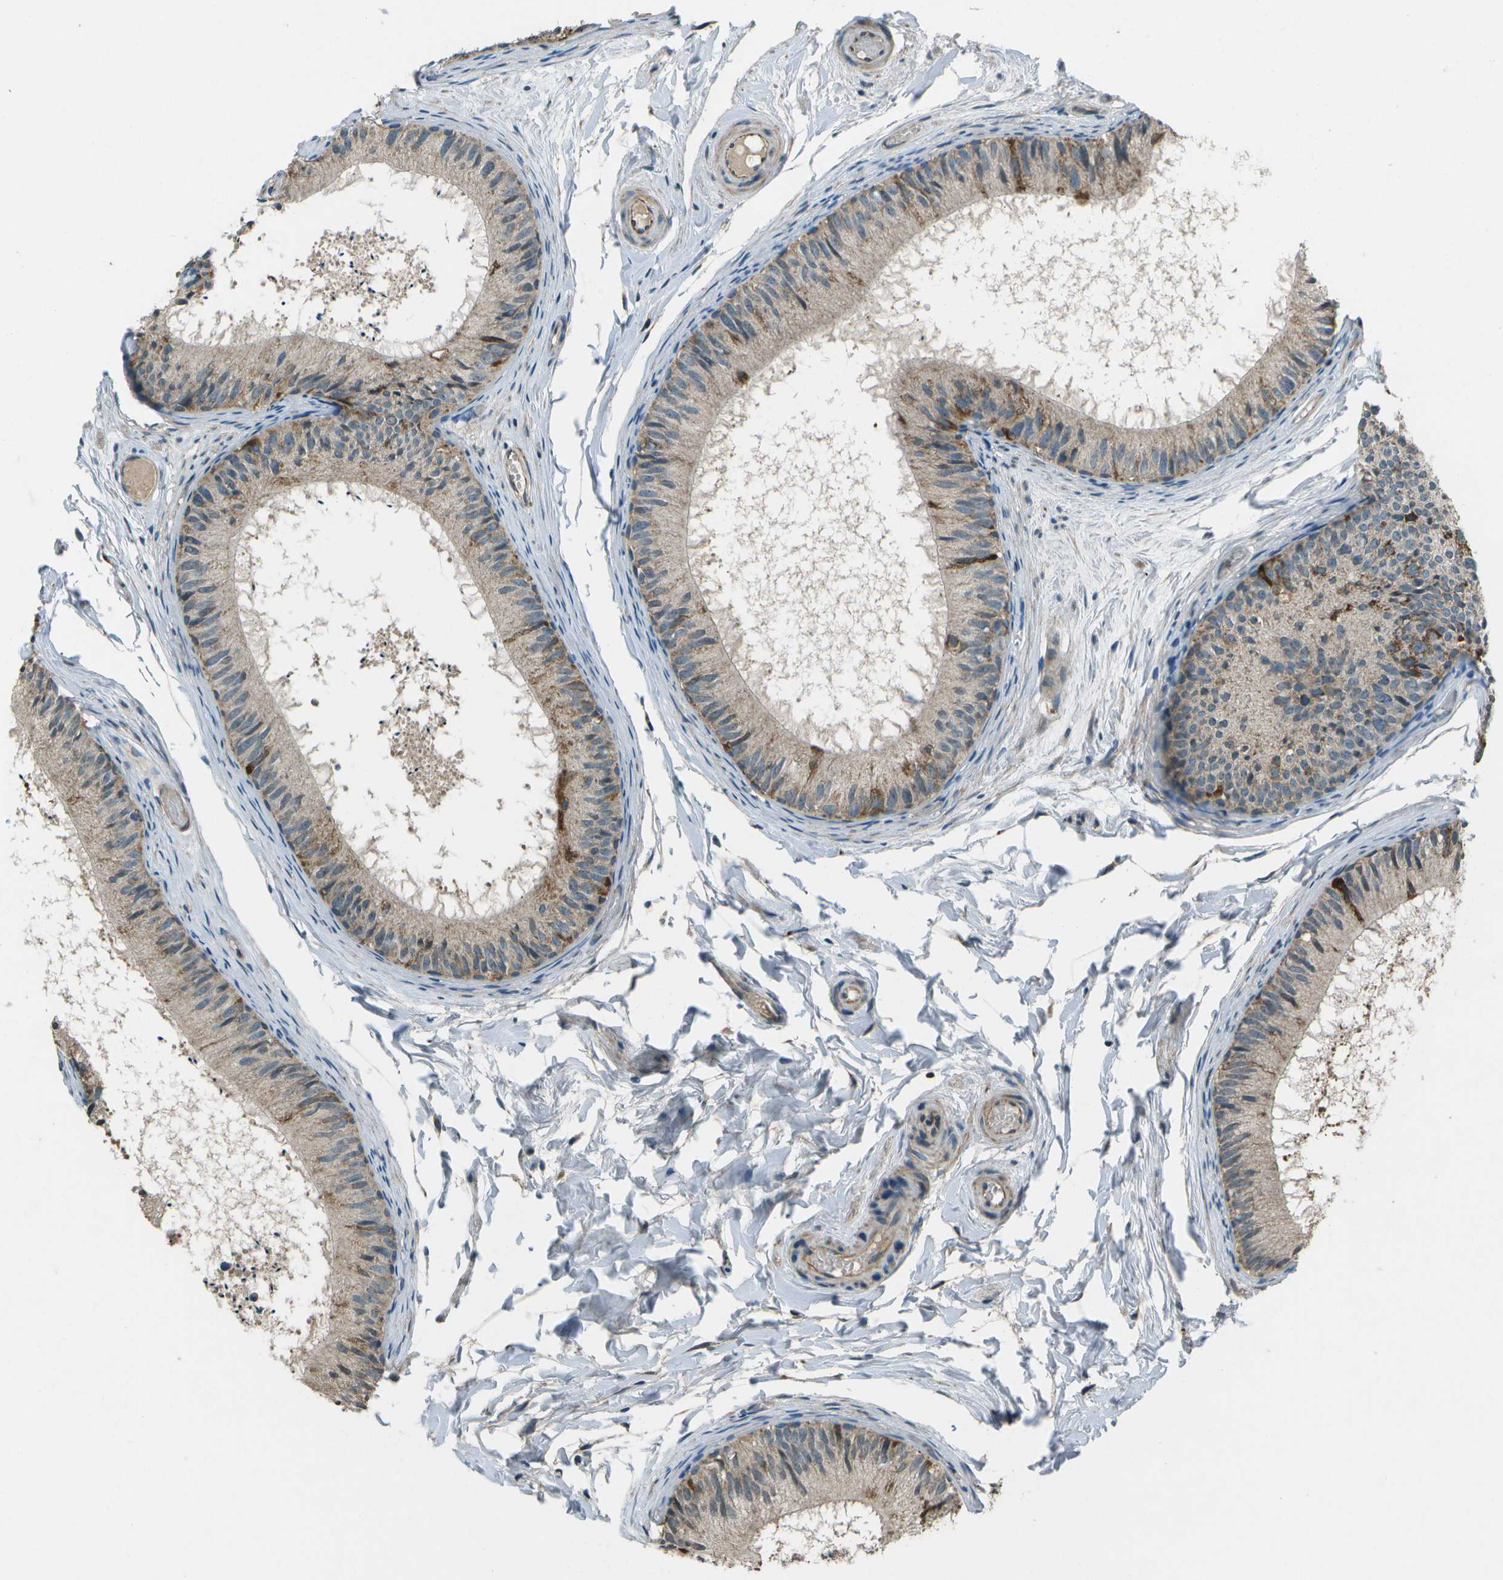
{"staining": {"intensity": "moderate", "quantity": "25%-75%", "location": "cytoplasmic/membranous,nuclear"}, "tissue": "epididymis", "cell_type": "Glandular cells", "image_type": "normal", "snomed": [{"axis": "morphology", "description": "Normal tissue, NOS"}, {"axis": "topography", "description": "Epididymis"}], "caption": "Human epididymis stained for a protein (brown) reveals moderate cytoplasmic/membranous,nuclear positive positivity in approximately 25%-75% of glandular cells.", "gene": "EIF2AK1", "patient": {"sex": "male", "age": 46}}